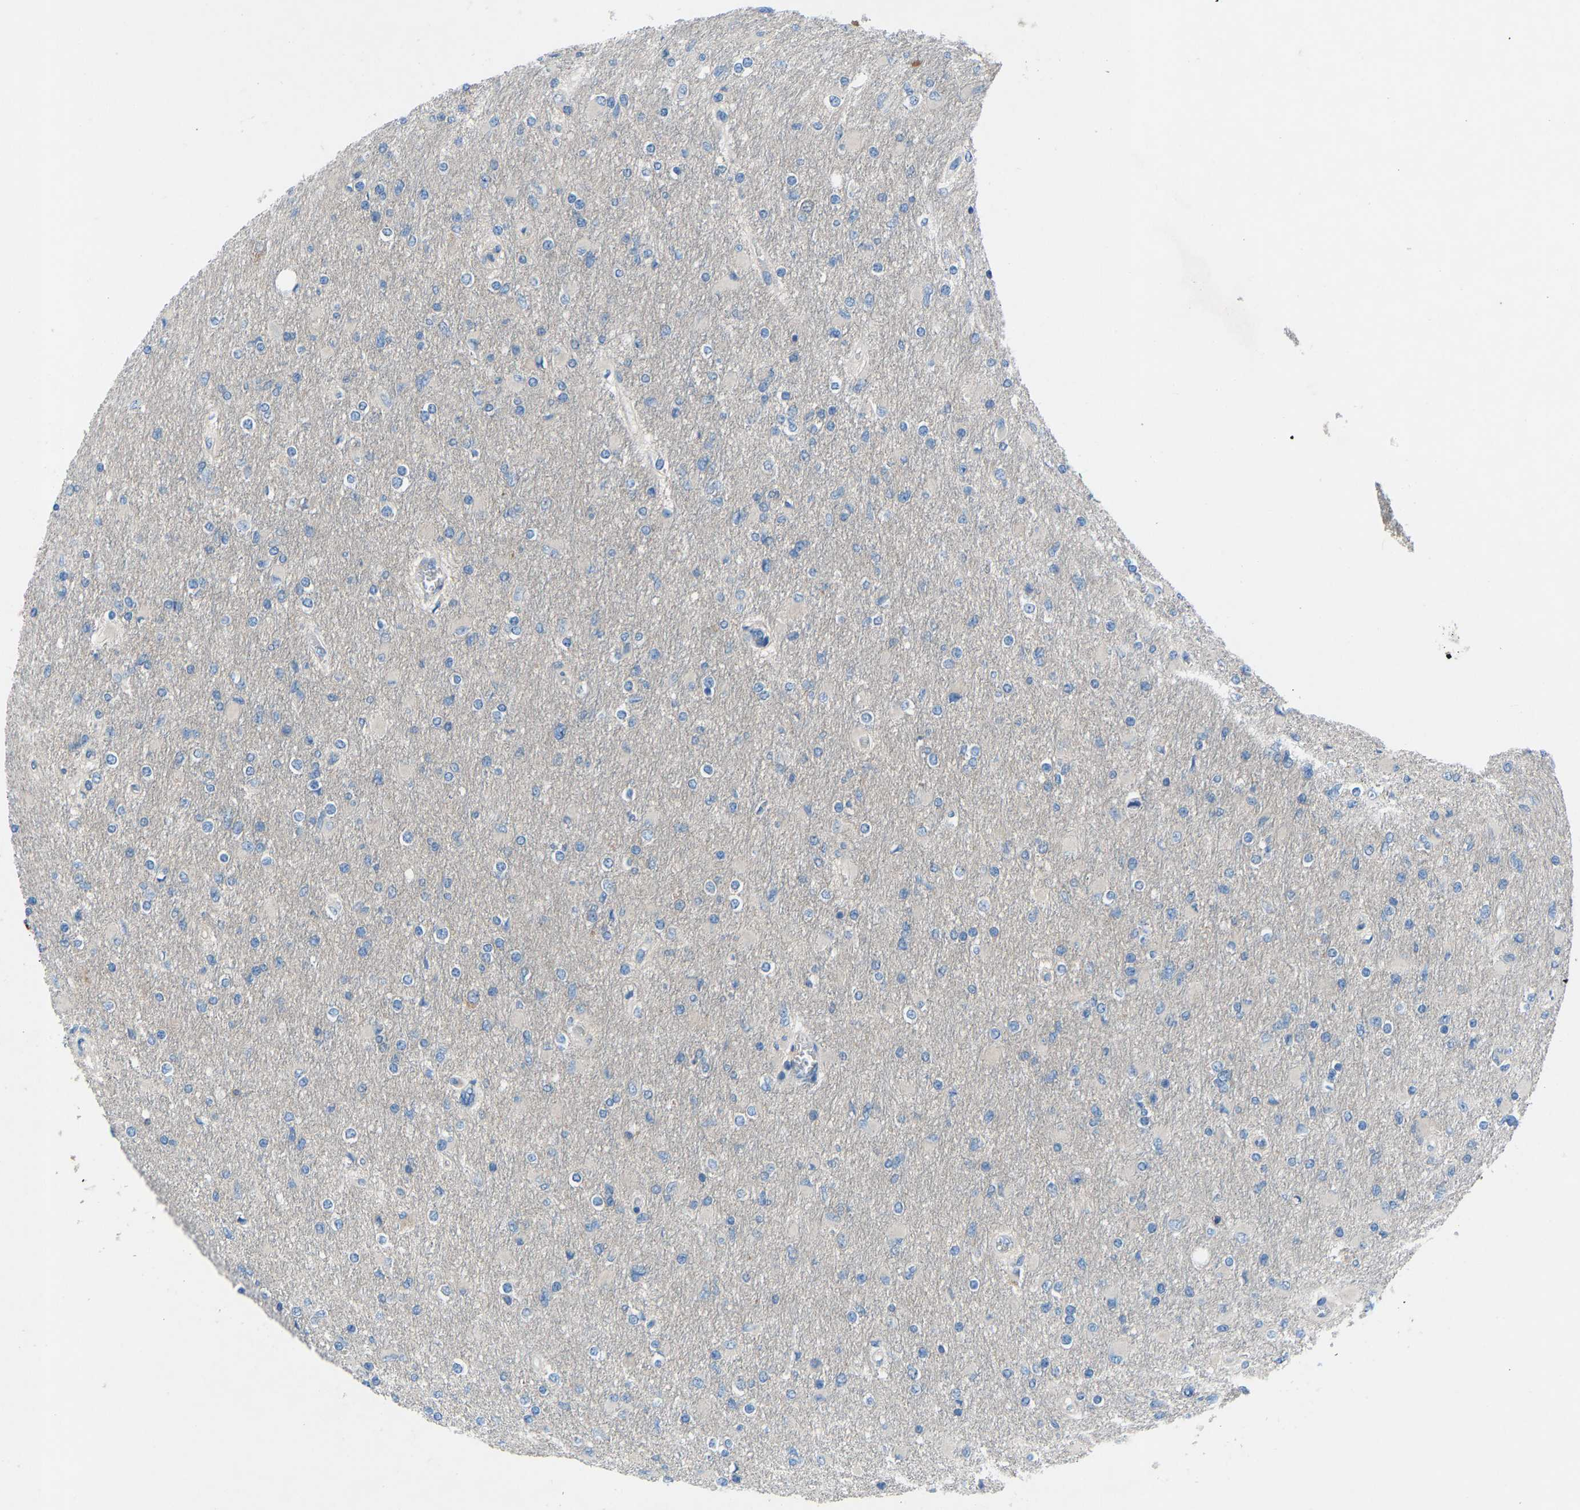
{"staining": {"intensity": "negative", "quantity": "none", "location": "none"}, "tissue": "glioma", "cell_type": "Tumor cells", "image_type": "cancer", "snomed": [{"axis": "morphology", "description": "Glioma, malignant, High grade"}, {"axis": "topography", "description": "Cerebral cortex"}], "caption": "DAB immunohistochemical staining of glioma reveals no significant expression in tumor cells.", "gene": "GRK6", "patient": {"sex": "female", "age": 36}}